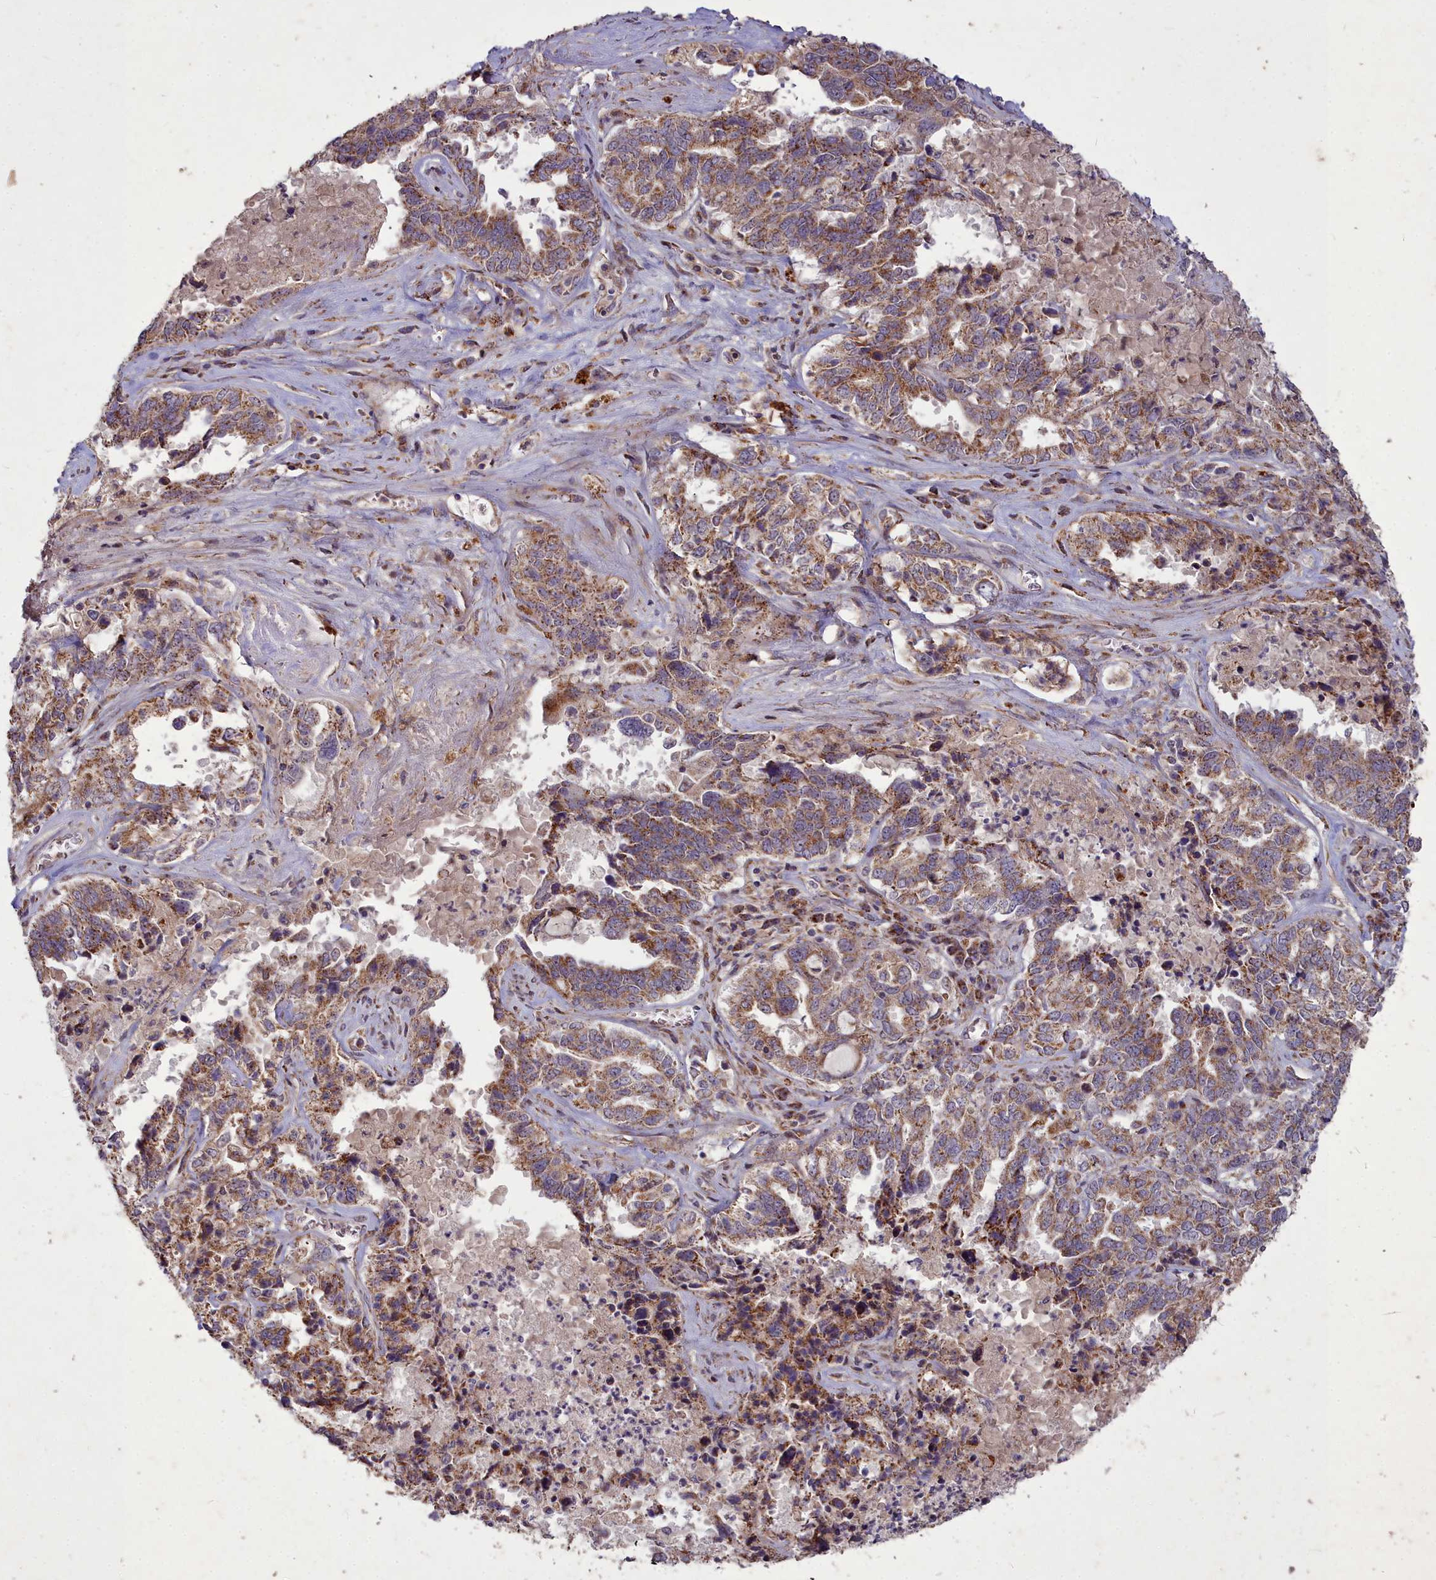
{"staining": {"intensity": "moderate", "quantity": ">75%", "location": "cytoplasmic/membranous"}, "tissue": "ovarian cancer", "cell_type": "Tumor cells", "image_type": "cancer", "snomed": [{"axis": "morphology", "description": "Carcinoma, endometroid"}, {"axis": "topography", "description": "Ovary"}], "caption": "A high-resolution image shows IHC staining of endometroid carcinoma (ovarian), which displays moderate cytoplasmic/membranous expression in about >75% of tumor cells.", "gene": "COX11", "patient": {"sex": "female", "age": 62}}